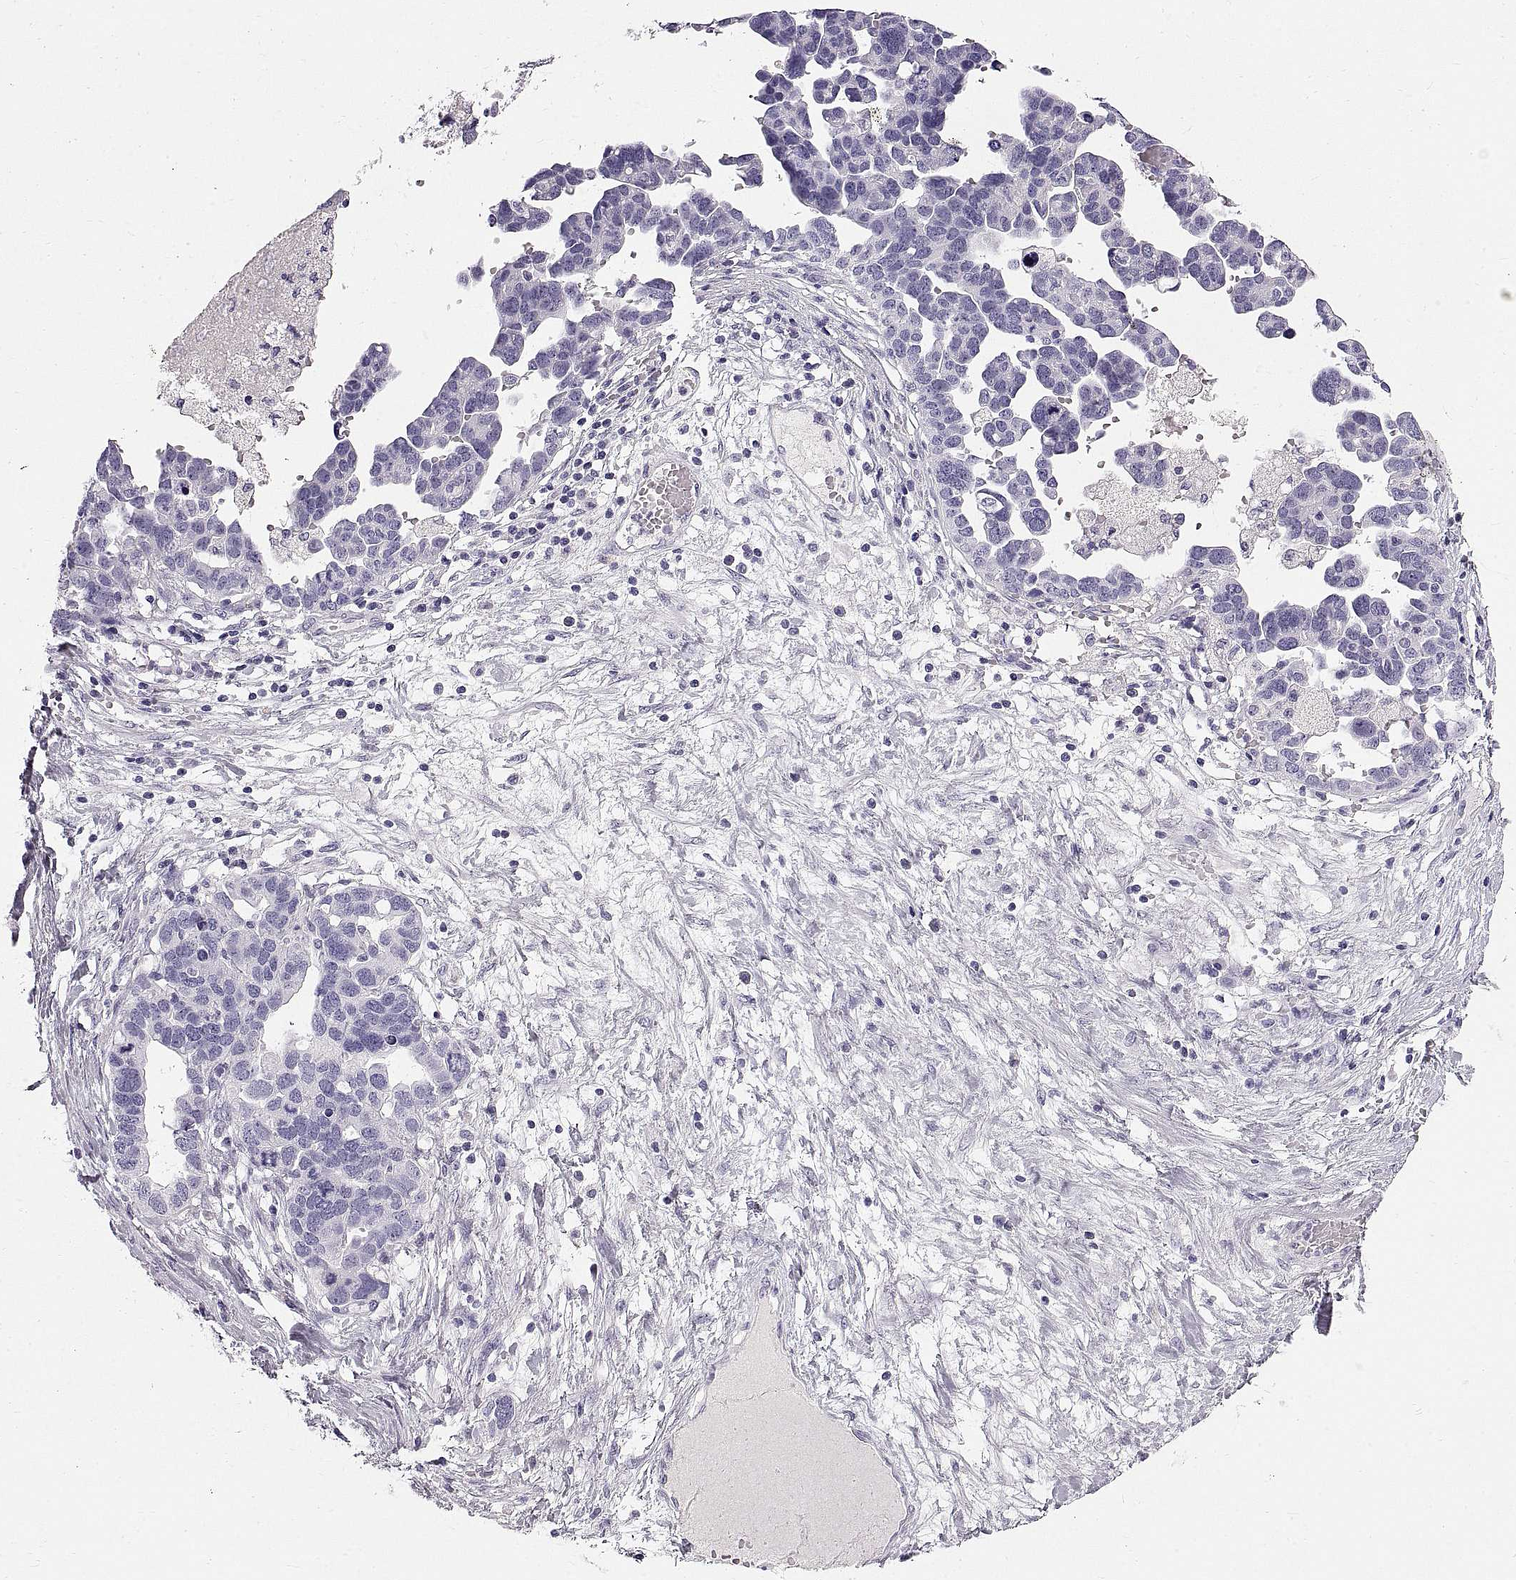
{"staining": {"intensity": "negative", "quantity": "none", "location": "none"}, "tissue": "ovarian cancer", "cell_type": "Tumor cells", "image_type": "cancer", "snomed": [{"axis": "morphology", "description": "Cystadenocarcinoma, serous, NOS"}, {"axis": "topography", "description": "Ovary"}], "caption": "Protein analysis of ovarian serous cystadenocarcinoma displays no significant staining in tumor cells.", "gene": "WFDC8", "patient": {"sex": "female", "age": 54}}